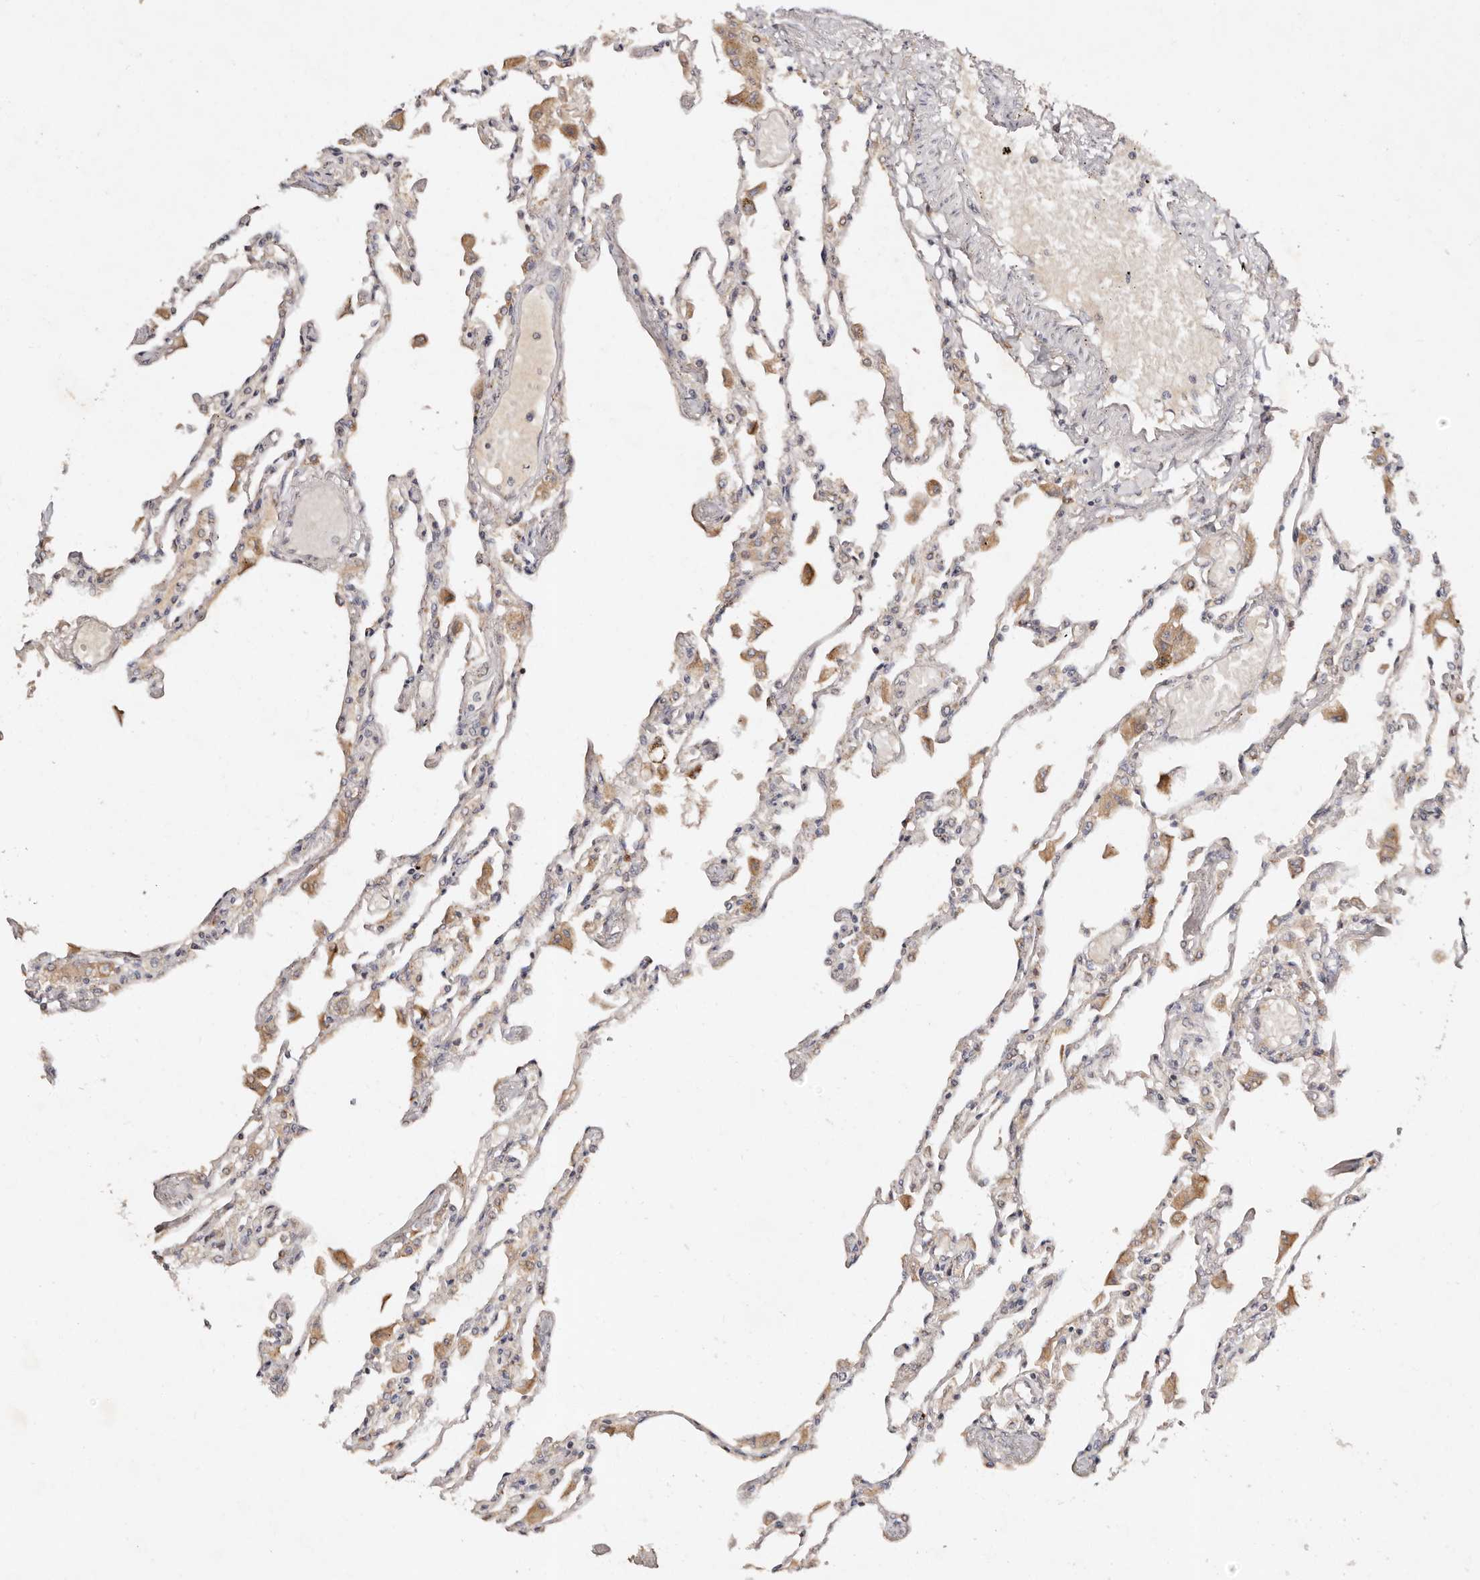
{"staining": {"intensity": "weak", "quantity": "<25%", "location": "cytoplasmic/membranous"}, "tissue": "lung", "cell_type": "Alveolar cells", "image_type": "normal", "snomed": [{"axis": "morphology", "description": "Normal tissue, NOS"}, {"axis": "topography", "description": "Bronchus"}, {"axis": "topography", "description": "Lung"}], "caption": "Immunohistochemistry (IHC) image of benign lung stained for a protein (brown), which reveals no expression in alveolar cells.", "gene": "SERPINH1", "patient": {"sex": "female", "age": 49}}